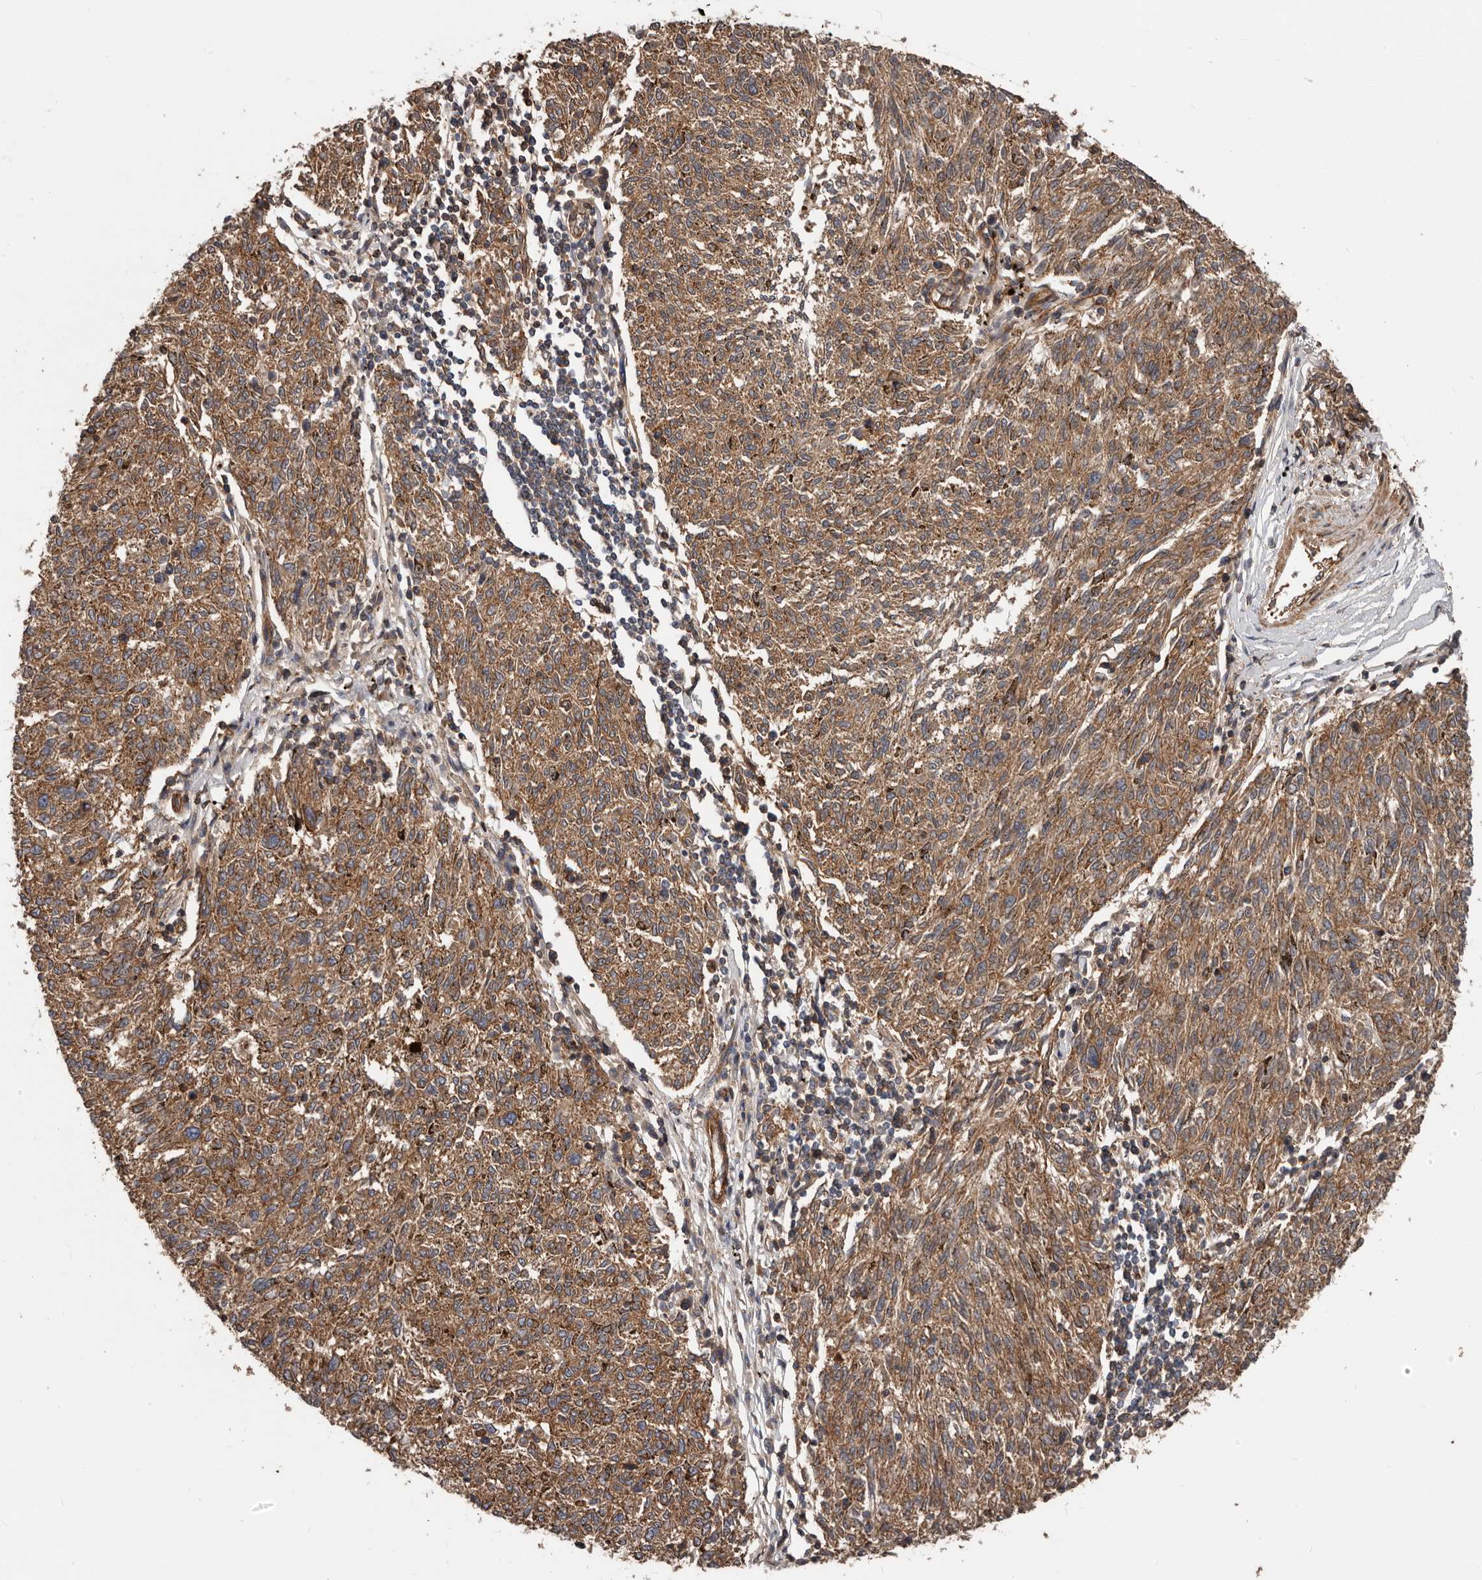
{"staining": {"intensity": "moderate", "quantity": ">75%", "location": "cytoplasmic/membranous"}, "tissue": "melanoma", "cell_type": "Tumor cells", "image_type": "cancer", "snomed": [{"axis": "morphology", "description": "Malignant melanoma, NOS"}, {"axis": "topography", "description": "Skin"}], "caption": "Immunohistochemistry (IHC) (DAB) staining of human melanoma demonstrates moderate cytoplasmic/membranous protein expression in about >75% of tumor cells.", "gene": "PNRC2", "patient": {"sex": "female", "age": 72}}